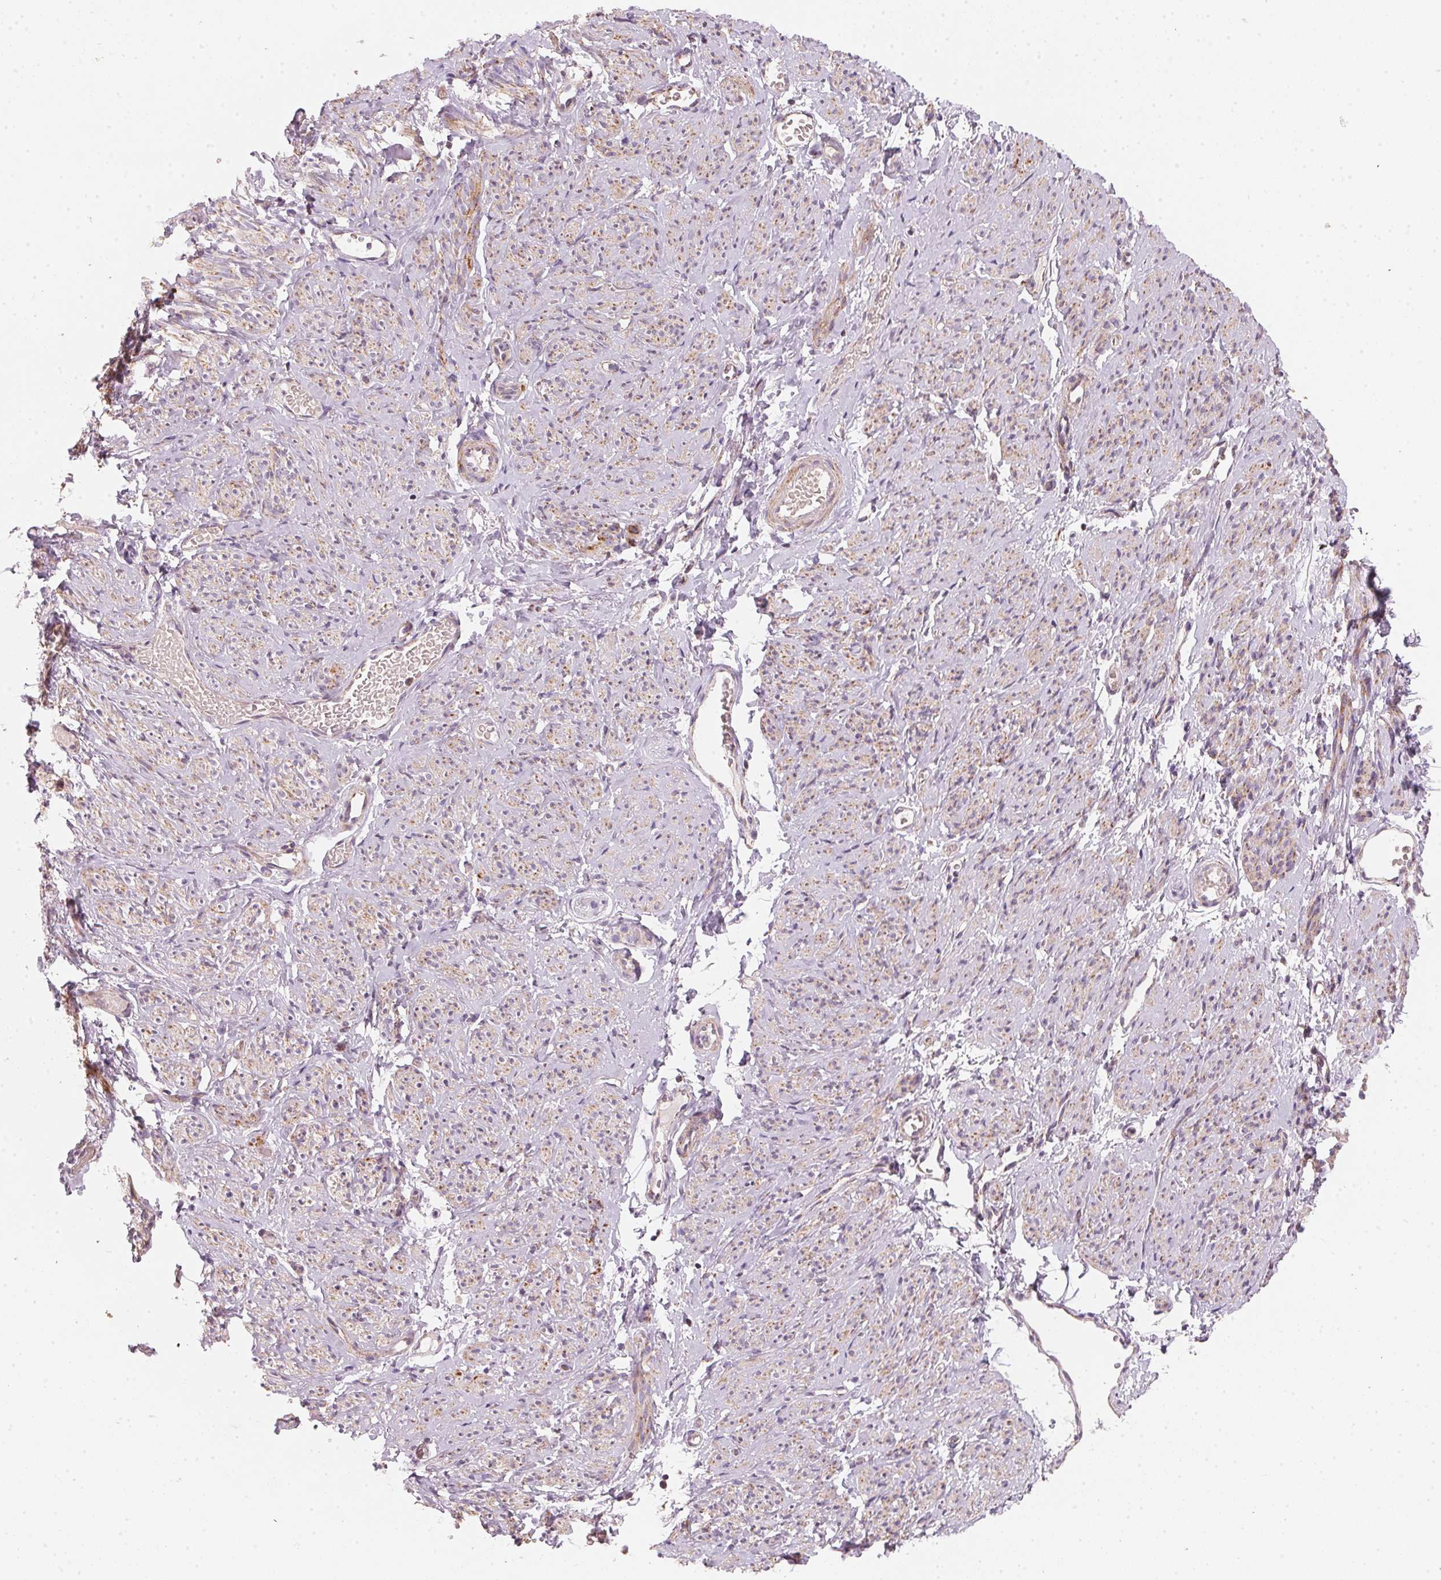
{"staining": {"intensity": "moderate", "quantity": ">75%", "location": "cytoplasmic/membranous"}, "tissue": "smooth muscle", "cell_type": "Smooth muscle cells", "image_type": "normal", "snomed": [{"axis": "morphology", "description": "Normal tissue, NOS"}, {"axis": "topography", "description": "Smooth muscle"}], "caption": "Human smooth muscle stained with a brown dye exhibits moderate cytoplasmic/membranous positive staining in approximately >75% of smooth muscle cells.", "gene": "COQ7", "patient": {"sex": "female", "age": 65}}